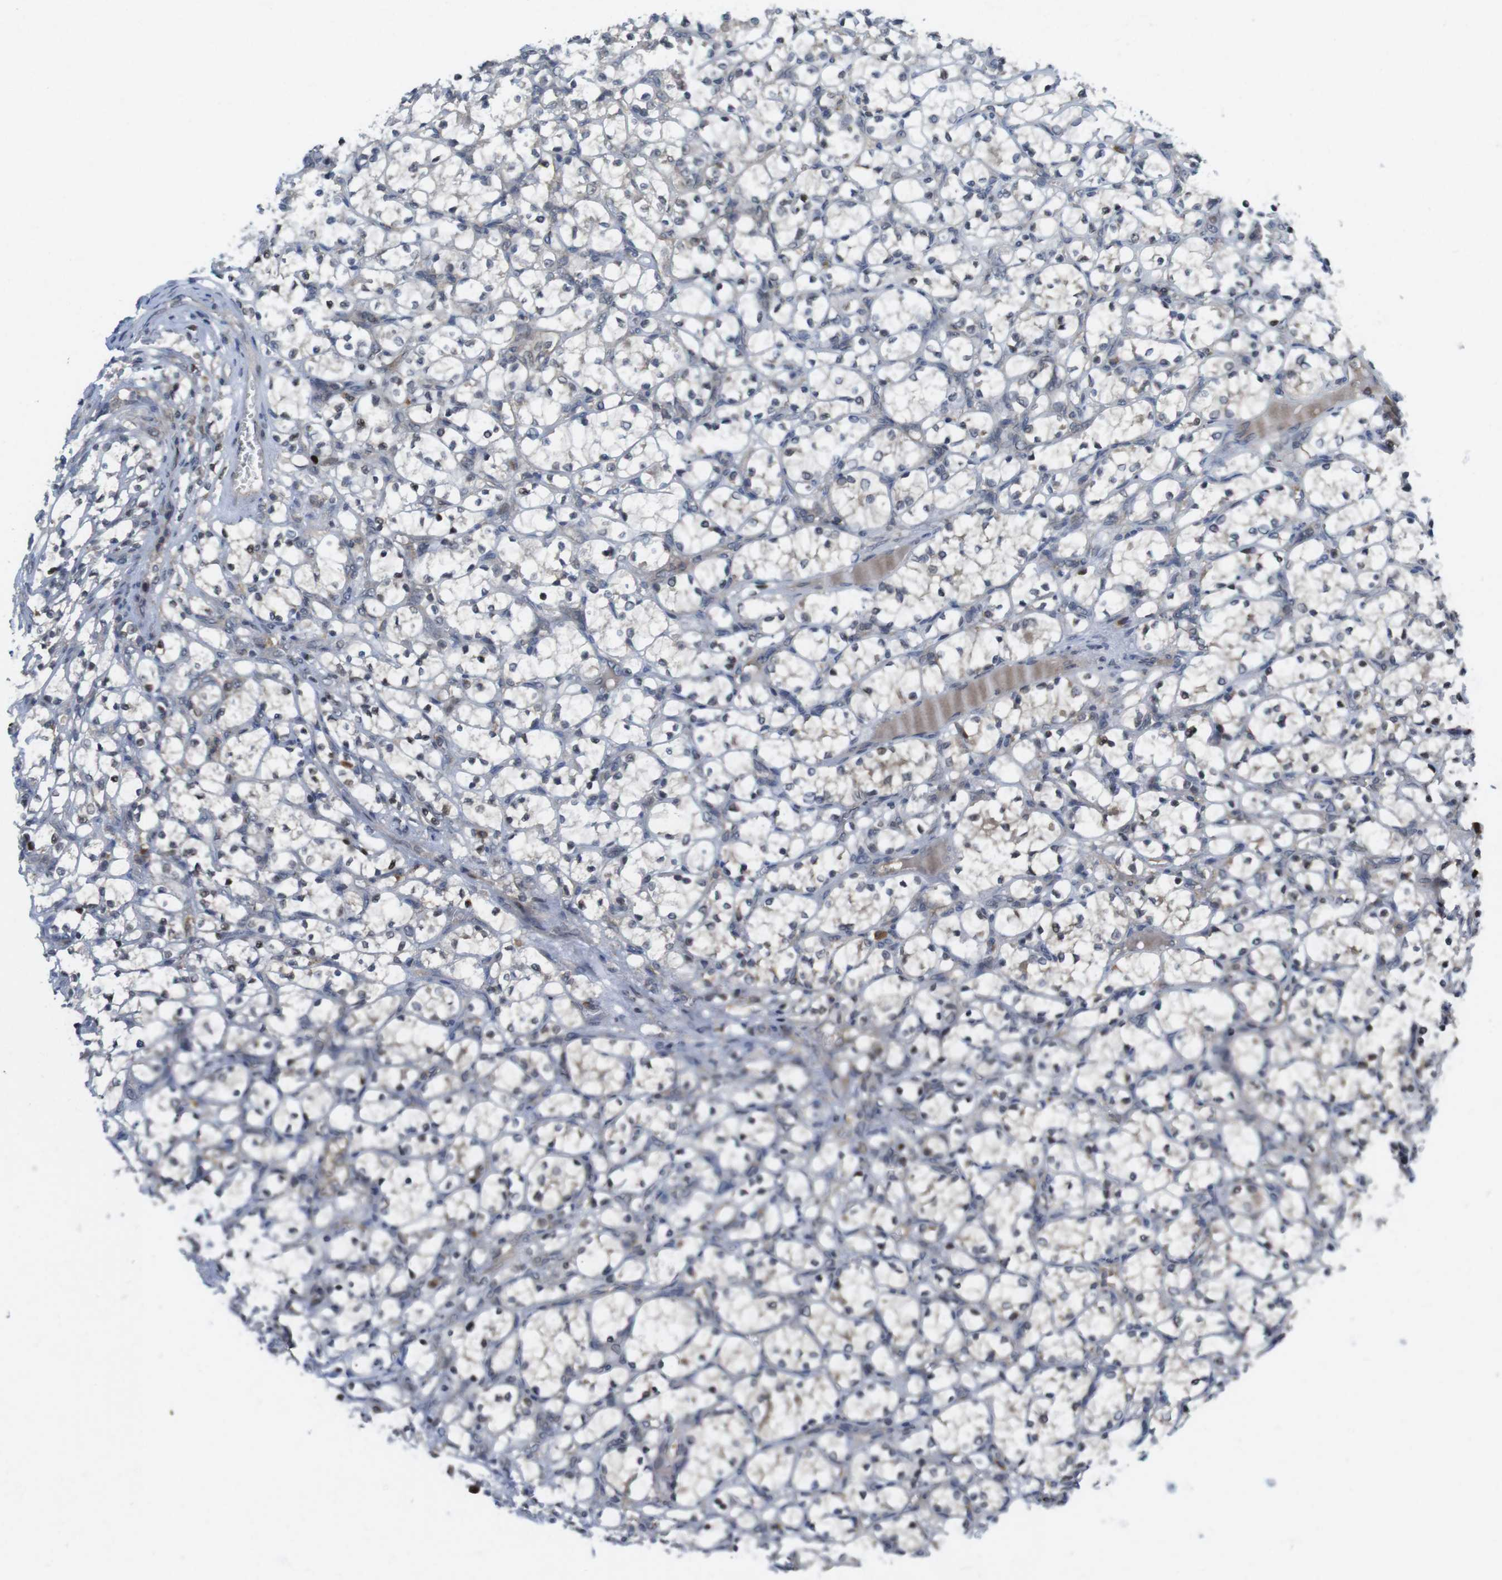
{"staining": {"intensity": "weak", "quantity": "<25%", "location": "nuclear"}, "tissue": "renal cancer", "cell_type": "Tumor cells", "image_type": "cancer", "snomed": [{"axis": "morphology", "description": "Adenocarcinoma, NOS"}, {"axis": "topography", "description": "Kidney"}], "caption": "A high-resolution photomicrograph shows IHC staining of renal cancer (adenocarcinoma), which demonstrates no significant positivity in tumor cells.", "gene": "RCC1", "patient": {"sex": "female", "age": 69}}